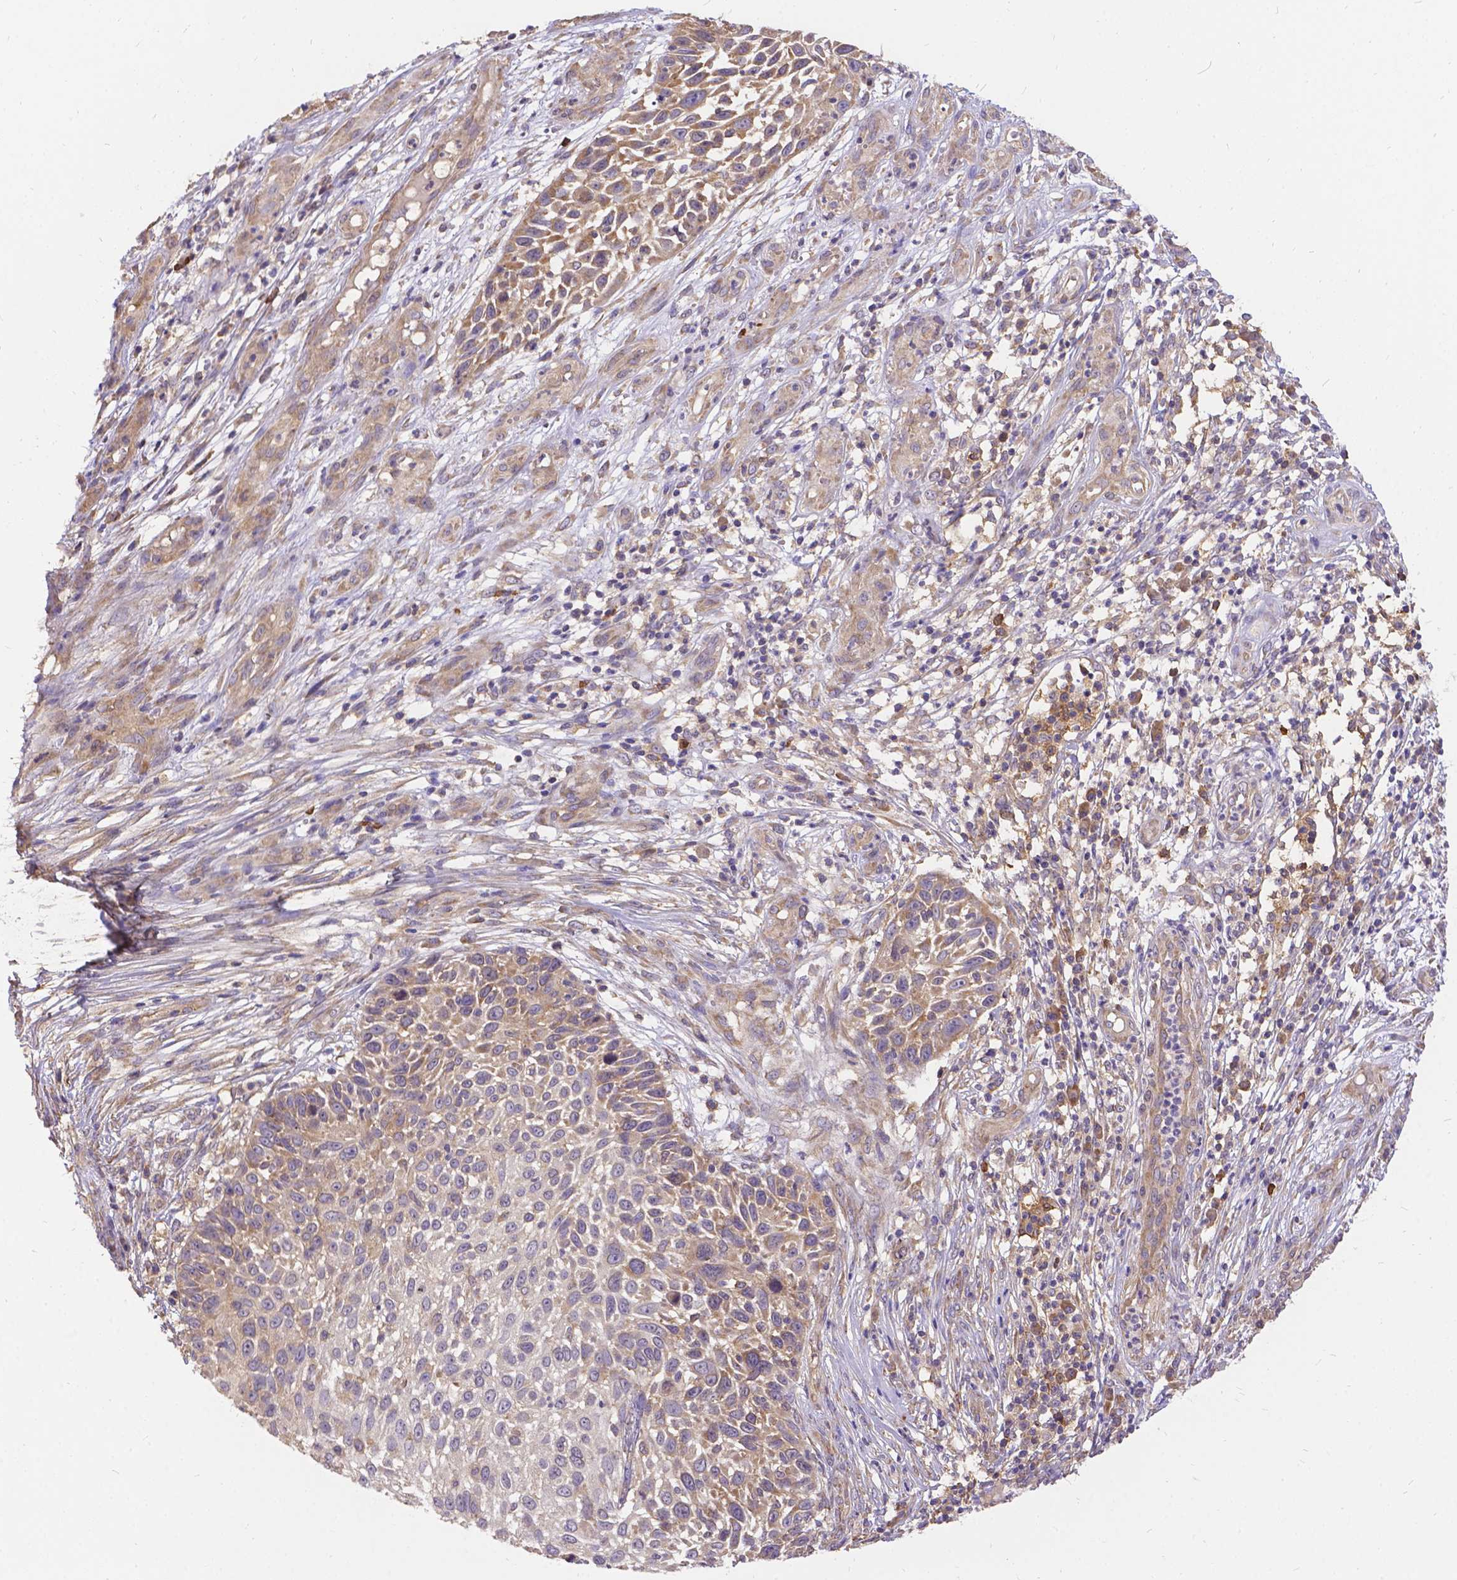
{"staining": {"intensity": "weak", "quantity": "25%-75%", "location": "cytoplasmic/membranous"}, "tissue": "skin cancer", "cell_type": "Tumor cells", "image_type": "cancer", "snomed": [{"axis": "morphology", "description": "Squamous cell carcinoma, NOS"}, {"axis": "topography", "description": "Skin"}], "caption": "Immunohistochemical staining of skin cancer exhibits low levels of weak cytoplasmic/membranous protein positivity in about 25%-75% of tumor cells.", "gene": "DENND6A", "patient": {"sex": "male", "age": 92}}